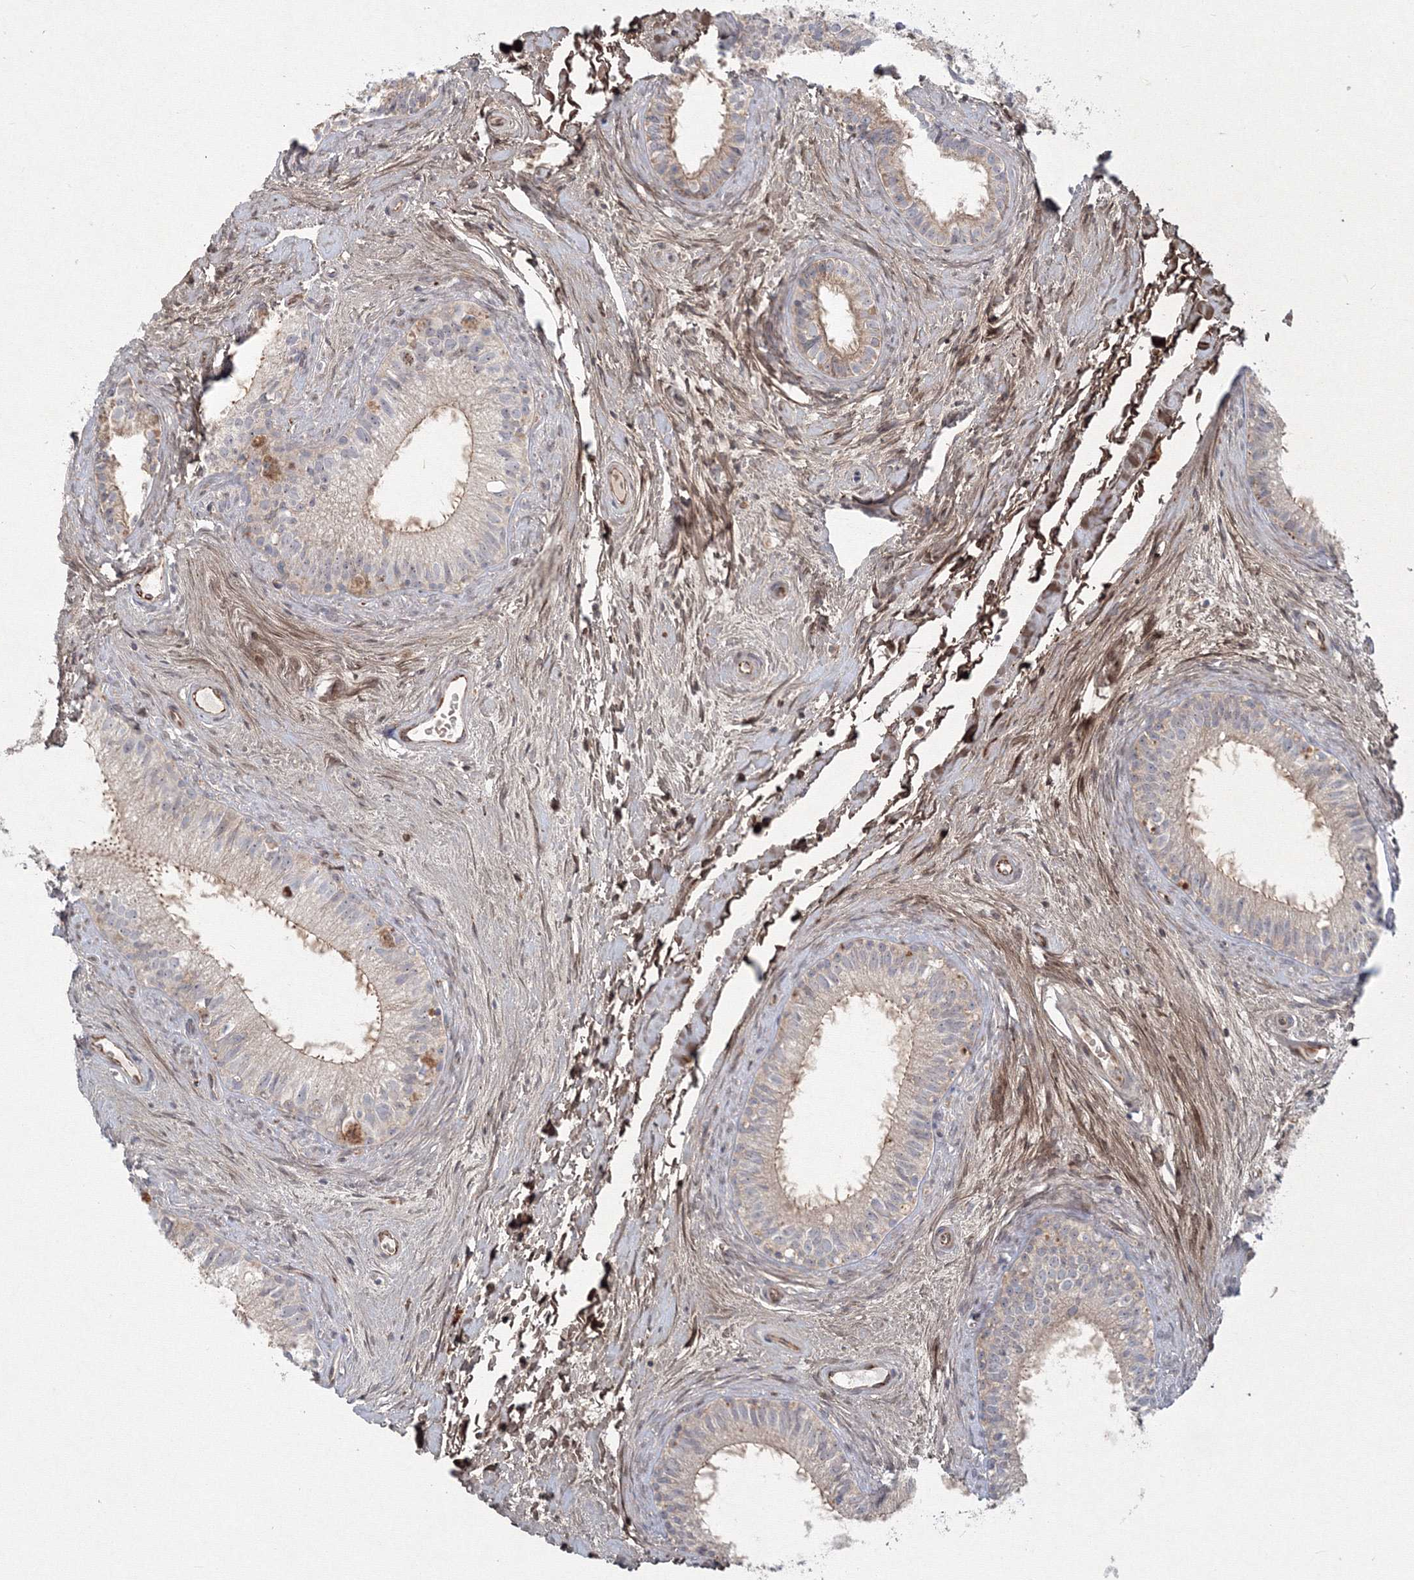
{"staining": {"intensity": "weak", "quantity": "25%-75%", "location": "cytoplasmic/membranous"}, "tissue": "epididymis", "cell_type": "Glandular cells", "image_type": "normal", "snomed": [{"axis": "morphology", "description": "Normal tissue, NOS"}, {"axis": "topography", "description": "Epididymis"}], "caption": "A low amount of weak cytoplasmic/membranous positivity is seen in approximately 25%-75% of glandular cells in normal epididymis. The staining is performed using DAB brown chromogen to label protein expression. The nuclei are counter-stained blue using hematoxylin.", "gene": "WDR49", "patient": {"sex": "male", "age": 71}}